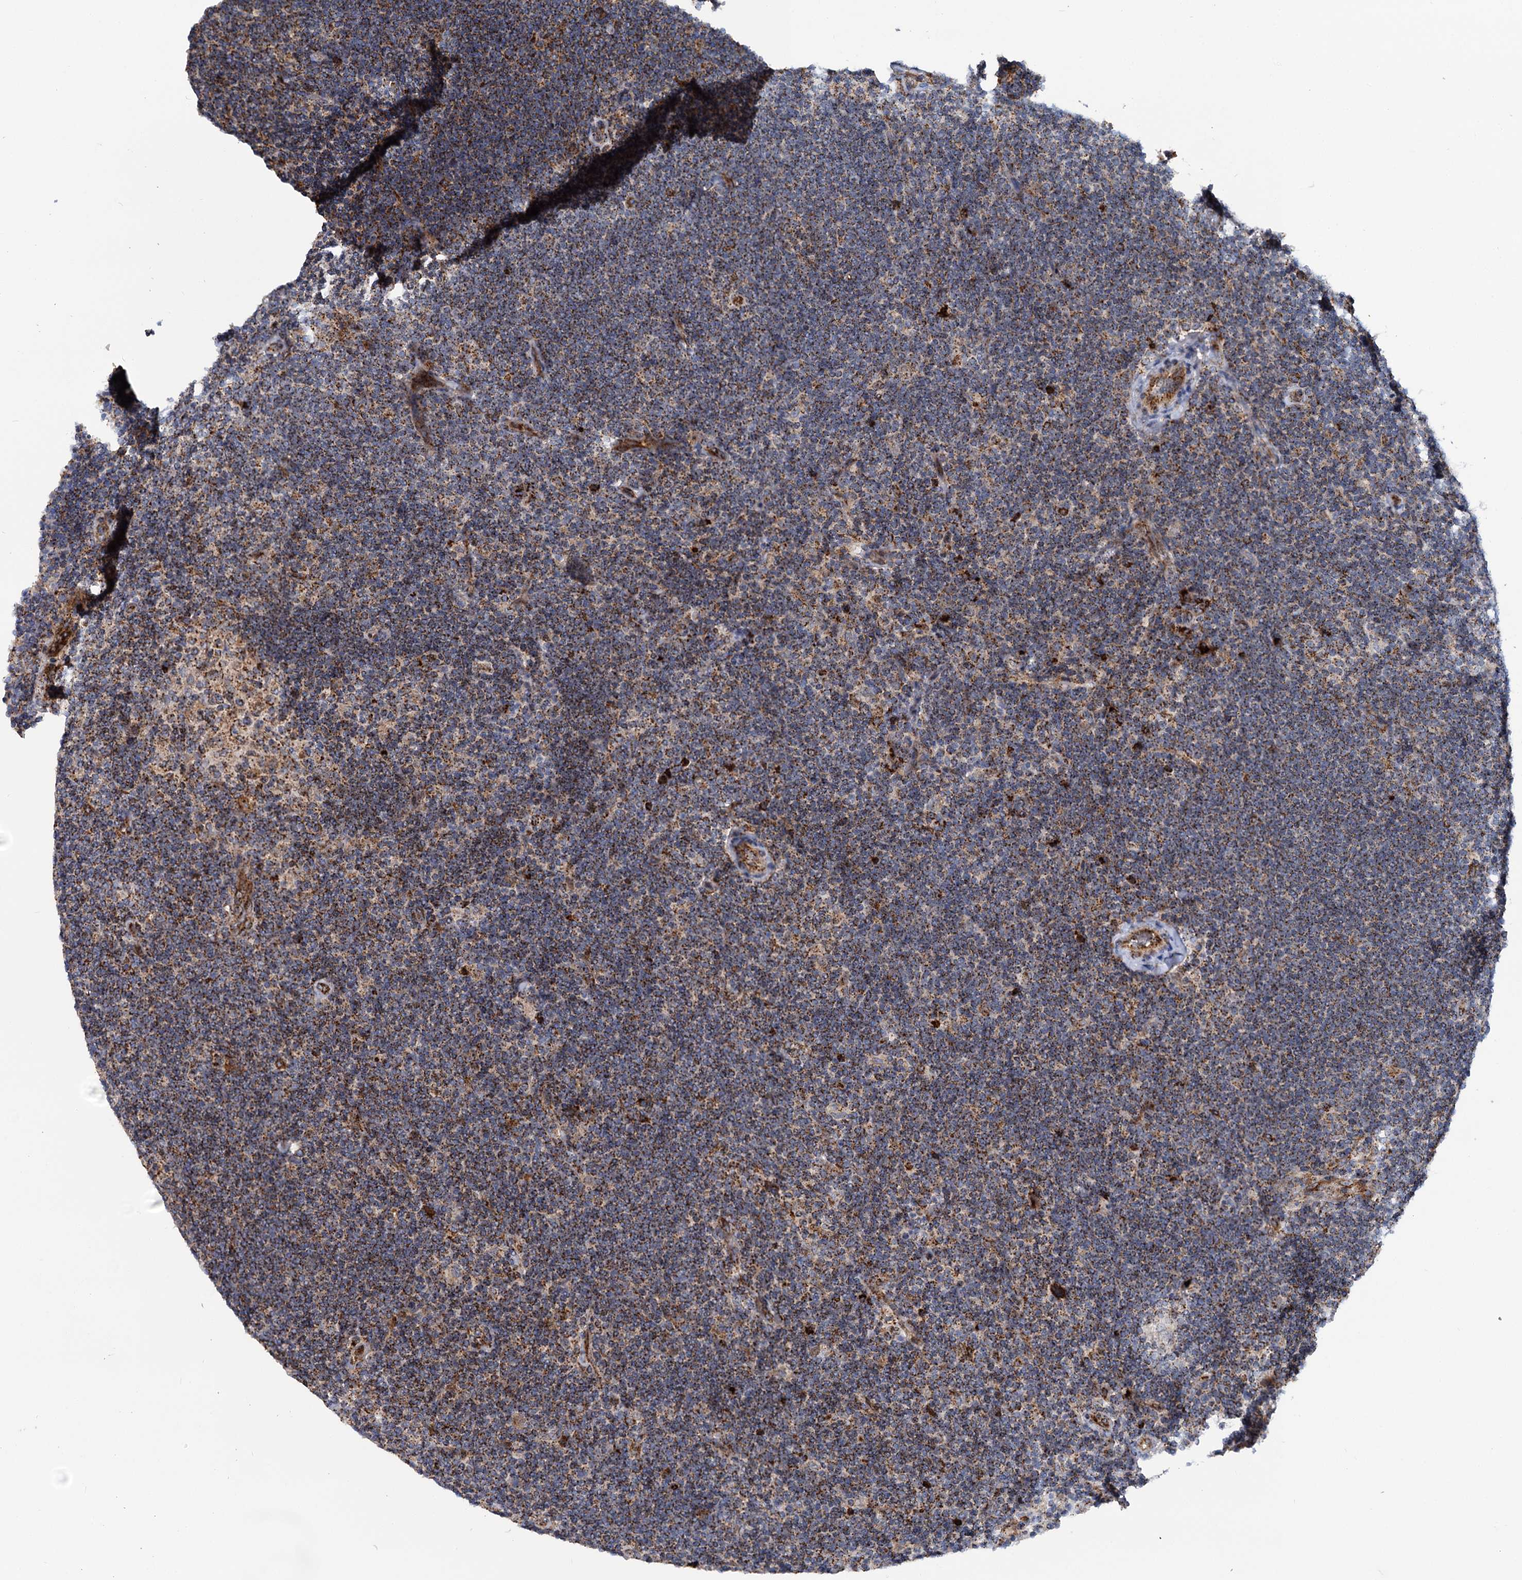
{"staining": {"intensity": "weak", "quantity": "<25%", "location": "cytoplasmic/membranous"}, "tissue": "lymphoma", "cell_type": "Tumor cells", "image_type": "cancer", "snomed": [{"axis": "morphology", "description": "Hodgkin's disease, NOS"}, {"axis": "topography", "description": "Lymph node"}], "caption": "Immunohistochemistry histopathology image of neoplastic tissue: human lymphoma stained with DAB exhibits no significant protein positivity in tumor cells.", "gene": "SUPT20H", "patient": {"sex": "female", "age": 57}}